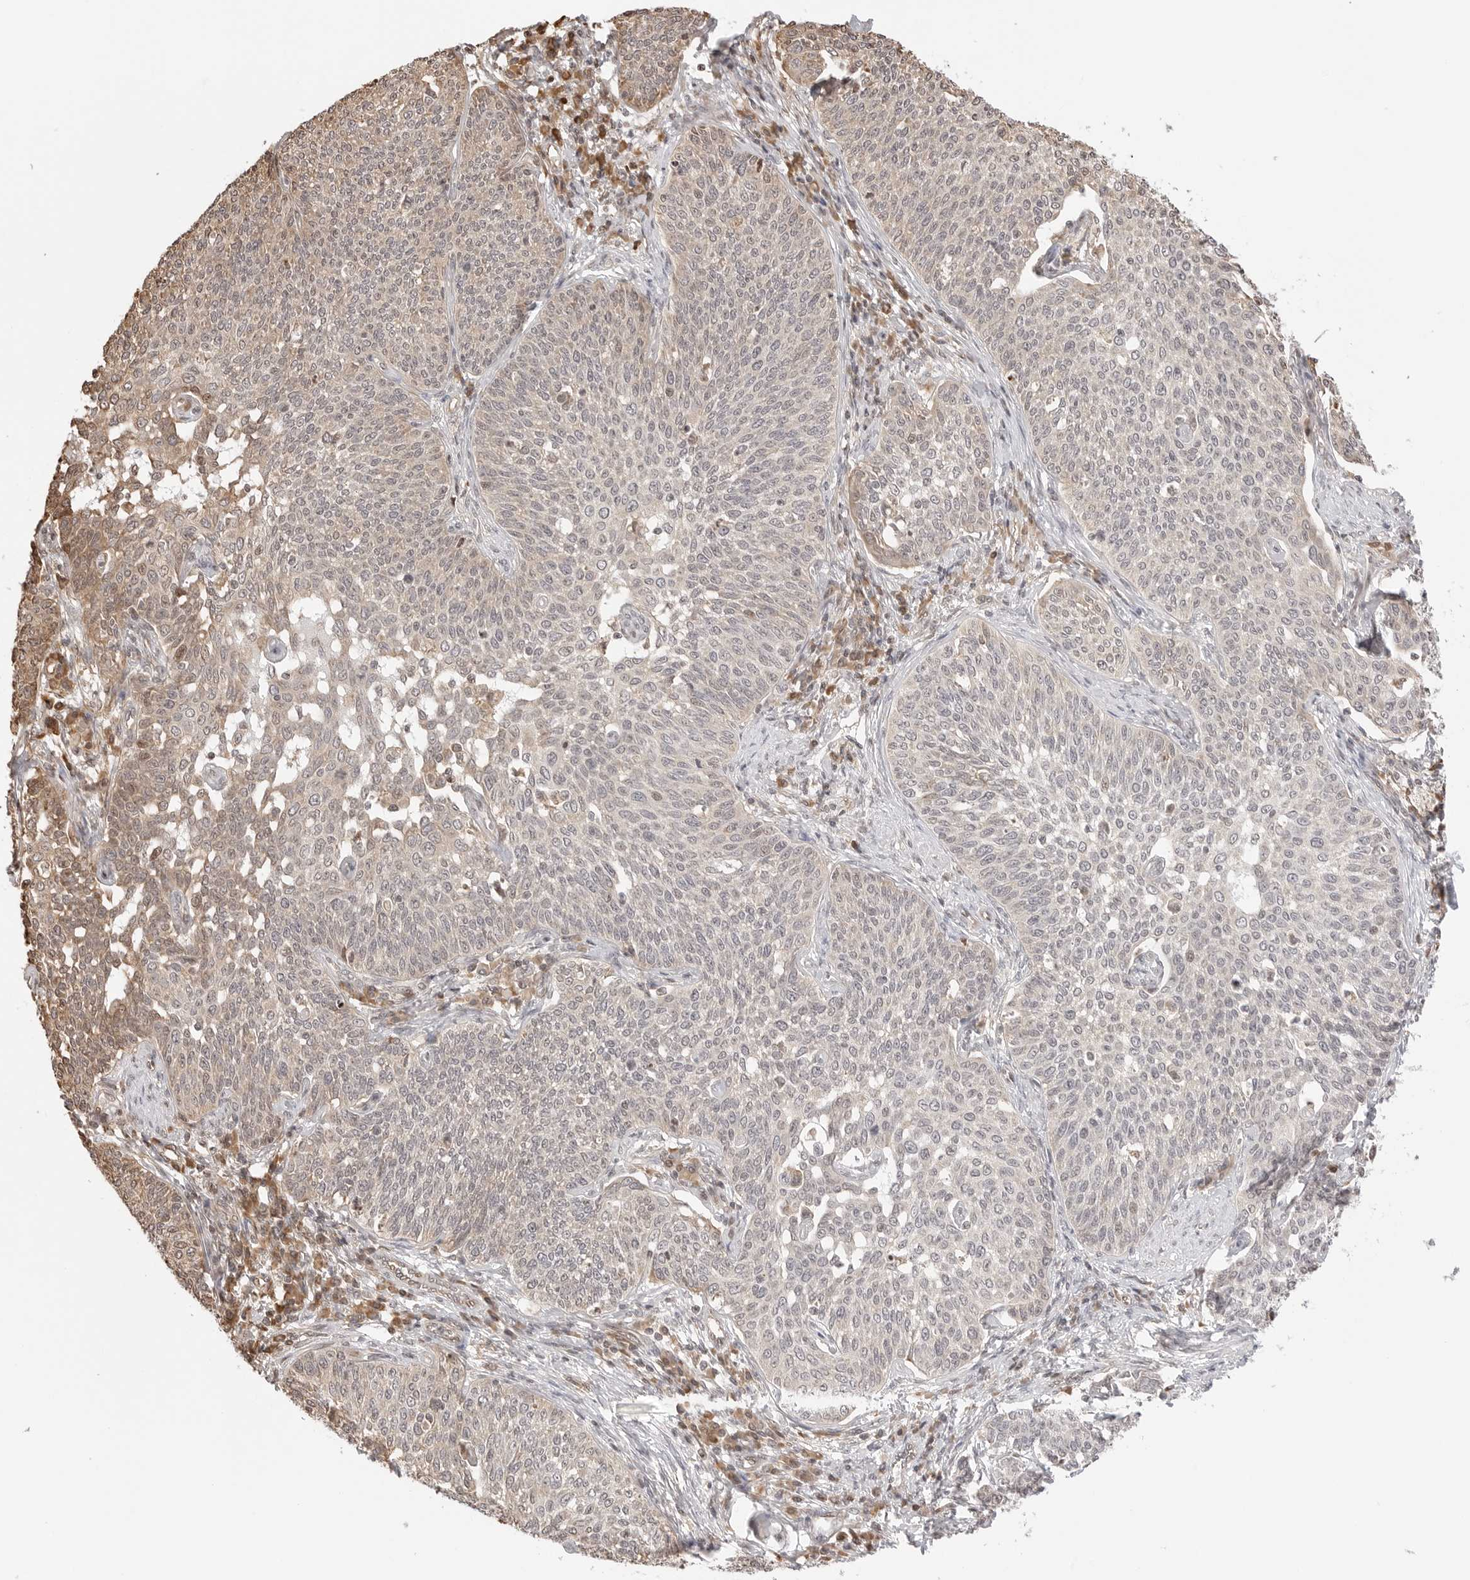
{"staining": {"intensity": "weak", "quantity": "<25%", "location": "cytoplasmic/membranous,nuclear"}, "tissue": "cervical cancer", "cell_type": "Tumor cells", "image_type": "cancer", "snomed": [{"axis": "morphology", "description": "Squamous cell carcinoma, NOS"}, {"axis": "topography", "description": "Cervix"}], "caption": "This image is of cervical cancer (squamous cell carcinoma) stained with immunohistochemistry (IHC) to label a protein in brown with the nuclei are counter-stained blue. There is no expression in tumor cells.", "gene": "FKBP14", "patient": {"sex": "female", "age": 34}}